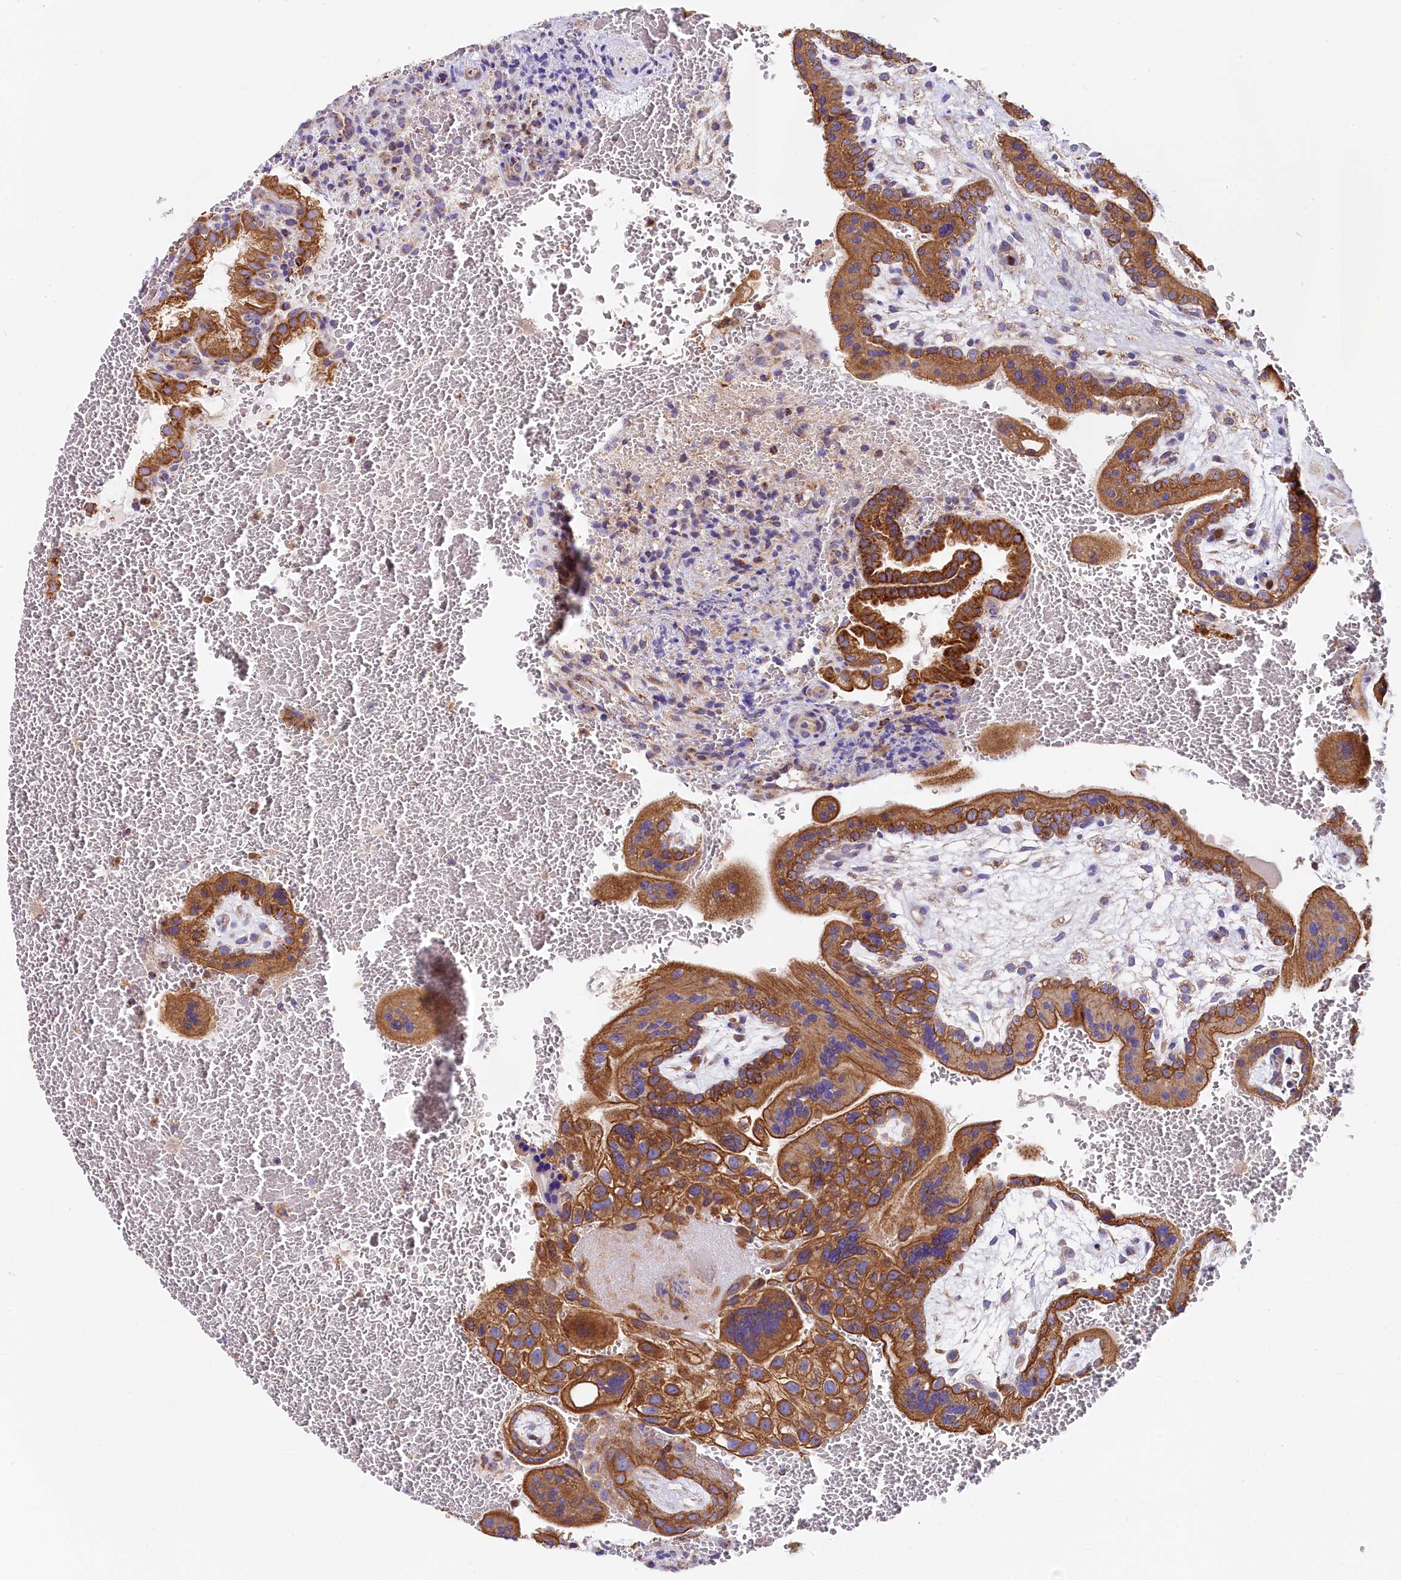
{"staining": {"intensity": "strong", "quantity": ">75%", "location": "cytoplasmic/membranous"}, "tissue": "placenta", "cell_type": "Trophoblastic cells", "image_type": "normal", "snomed": [{"axis": "morphology", "description": "Normal tissue, NOS"}, {"axis": "topography", "description": "Placenta"}], "caption": "A high amount of strong cytoplasmic/membranous positivity is identified in about >75% of trophoblastic cells in unremarkable placenta.", "gene": "CLYBL", "patient": {"sex": "female", "age": 35}}